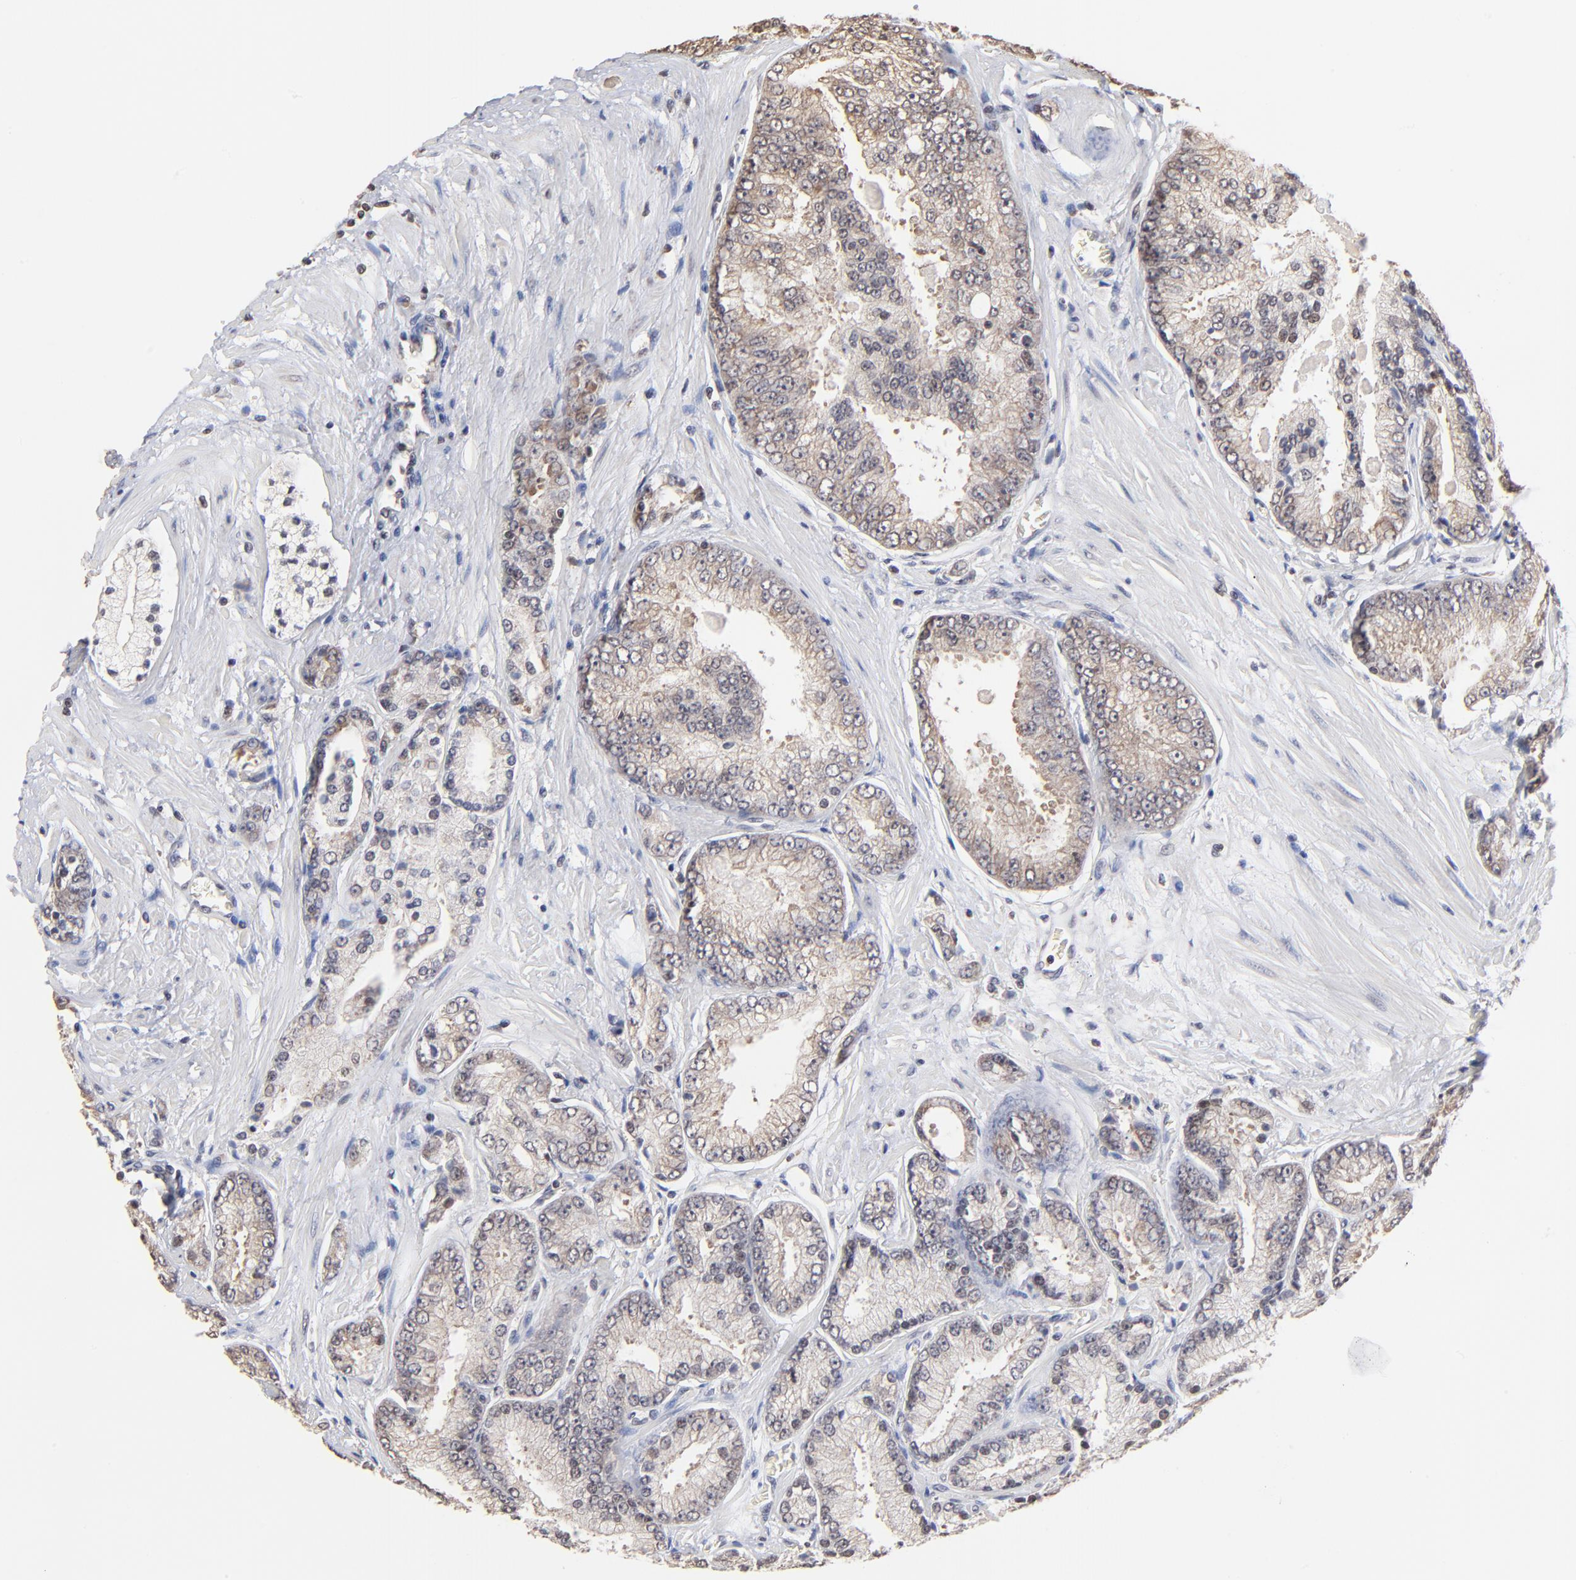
{"staining": {"intensity": "weak", "quantity": ">75%", "location": "cytoplasmic/membranous"}, "tissue": "prostate cancer", "cell_type": "Tumor cells", "image_type": "cancer", "snomed": [{"axis": "morphology", "description": "Adenocarcinoma, High grade"}, {"axis": "topography", "description": "Prostate"}], "caption": "Immunohistochemical staining of human prostate cancer (adenocarcinoma (high-grade)) reveals weak cytoplasmic/membranous protein positivity in about >75% of tumor cells. The staining is performed using DAB brown chromogen to label protein expression. The nuclei are counter-stained blue using hematoxylin.", "gene": "BRPF1", "patient": {"sex": "male", "age": 71}}